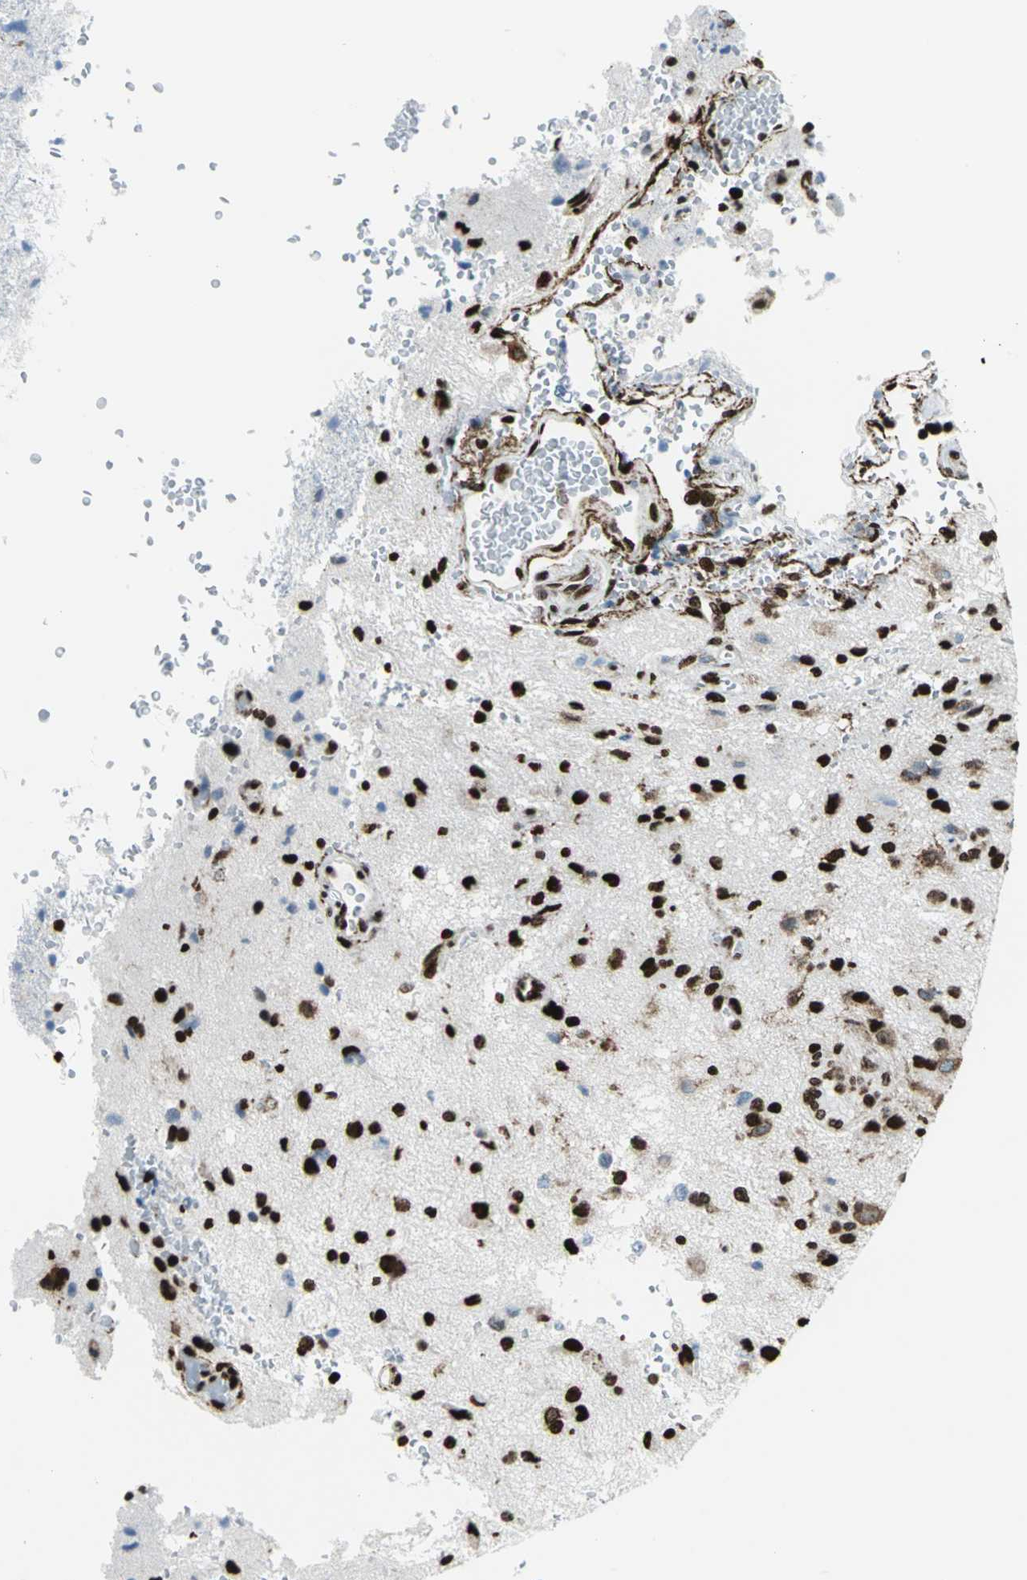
{"staining": {"intensity": "strong", "quantity": ">75%", "location": "nuclear"}, "tissue": "glioma", "cell_type": "Tumor cells", "image_type": "cancer", "snomed": [{"axis": "morphology", "description": "Normal tissue, NOS"}, {"axis": "morphology", "description": "Glioma, malignant, High grade"}, {"axis": "topography", "description": "Cerebral cortex"}], "caption": "Immunohistochemistry (IHC) (DAB) staining of malignant glioma (high-grade) displays strong nuclear protein positivity in approximately >75% of tumor cells.", "gene": "APEX1", "patient": {"sex": "male", "age": 56}}